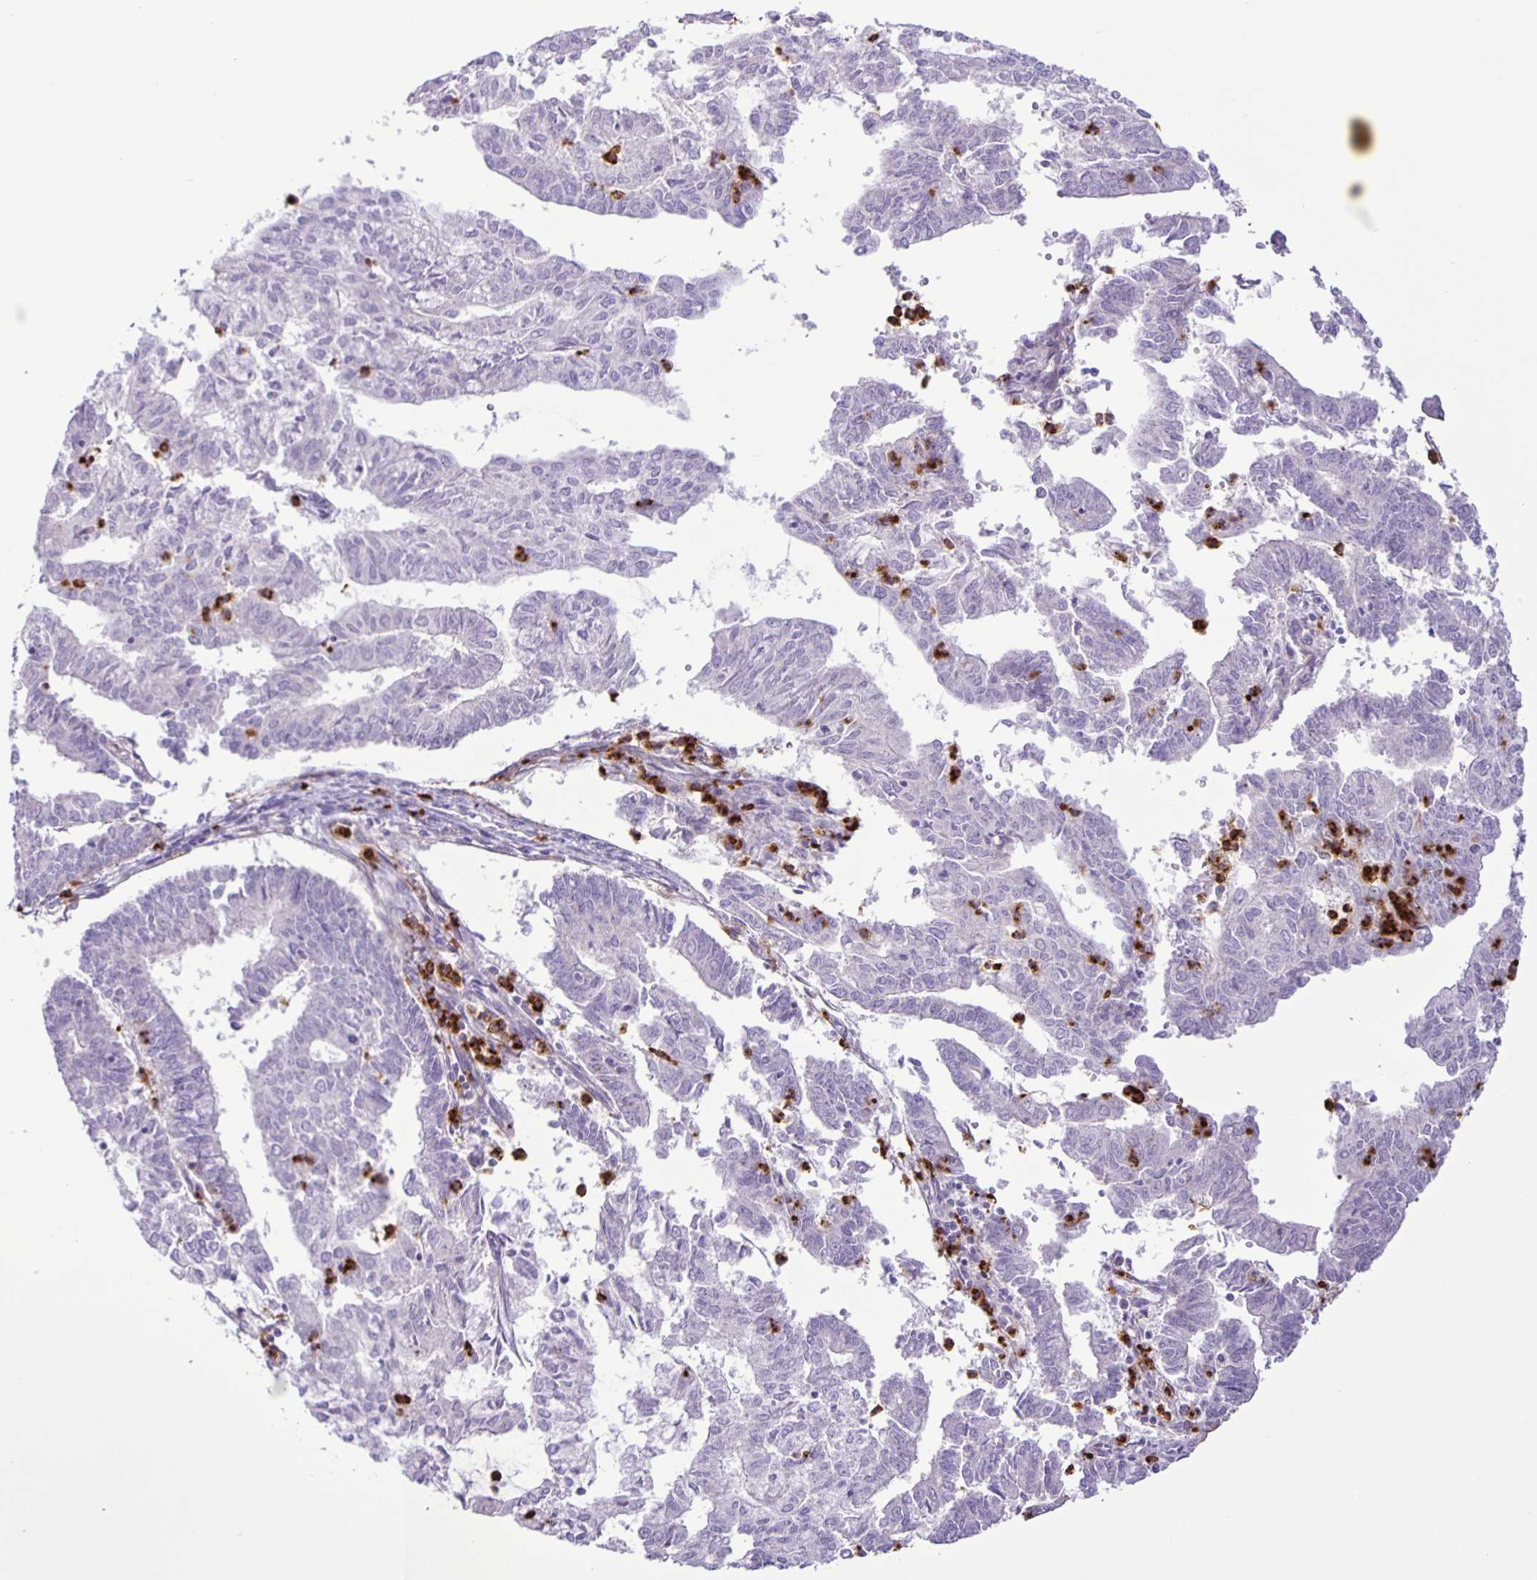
{"staining": {"intensity": "negative", "quantity": "none", "location": "none"}, "tissue": "endometrial cancer", "cell_type": "Tumor cells", "image_type": "cancer", "snomed": [{"axis": "morphology", "description": "Adenocarcinoma, NOS"}, {"axis": "topography", "description": "Endometrium"}], "caption": "This is a micrograph of immunohistochemistry (IHC) staining of endometrial adenocarcinoma, which shows no expression in tumor cells. (DAB immunohistochemistry, high magnification).", "gene": "ADCK1", "patient": {"sex": "female", "age": 61}}